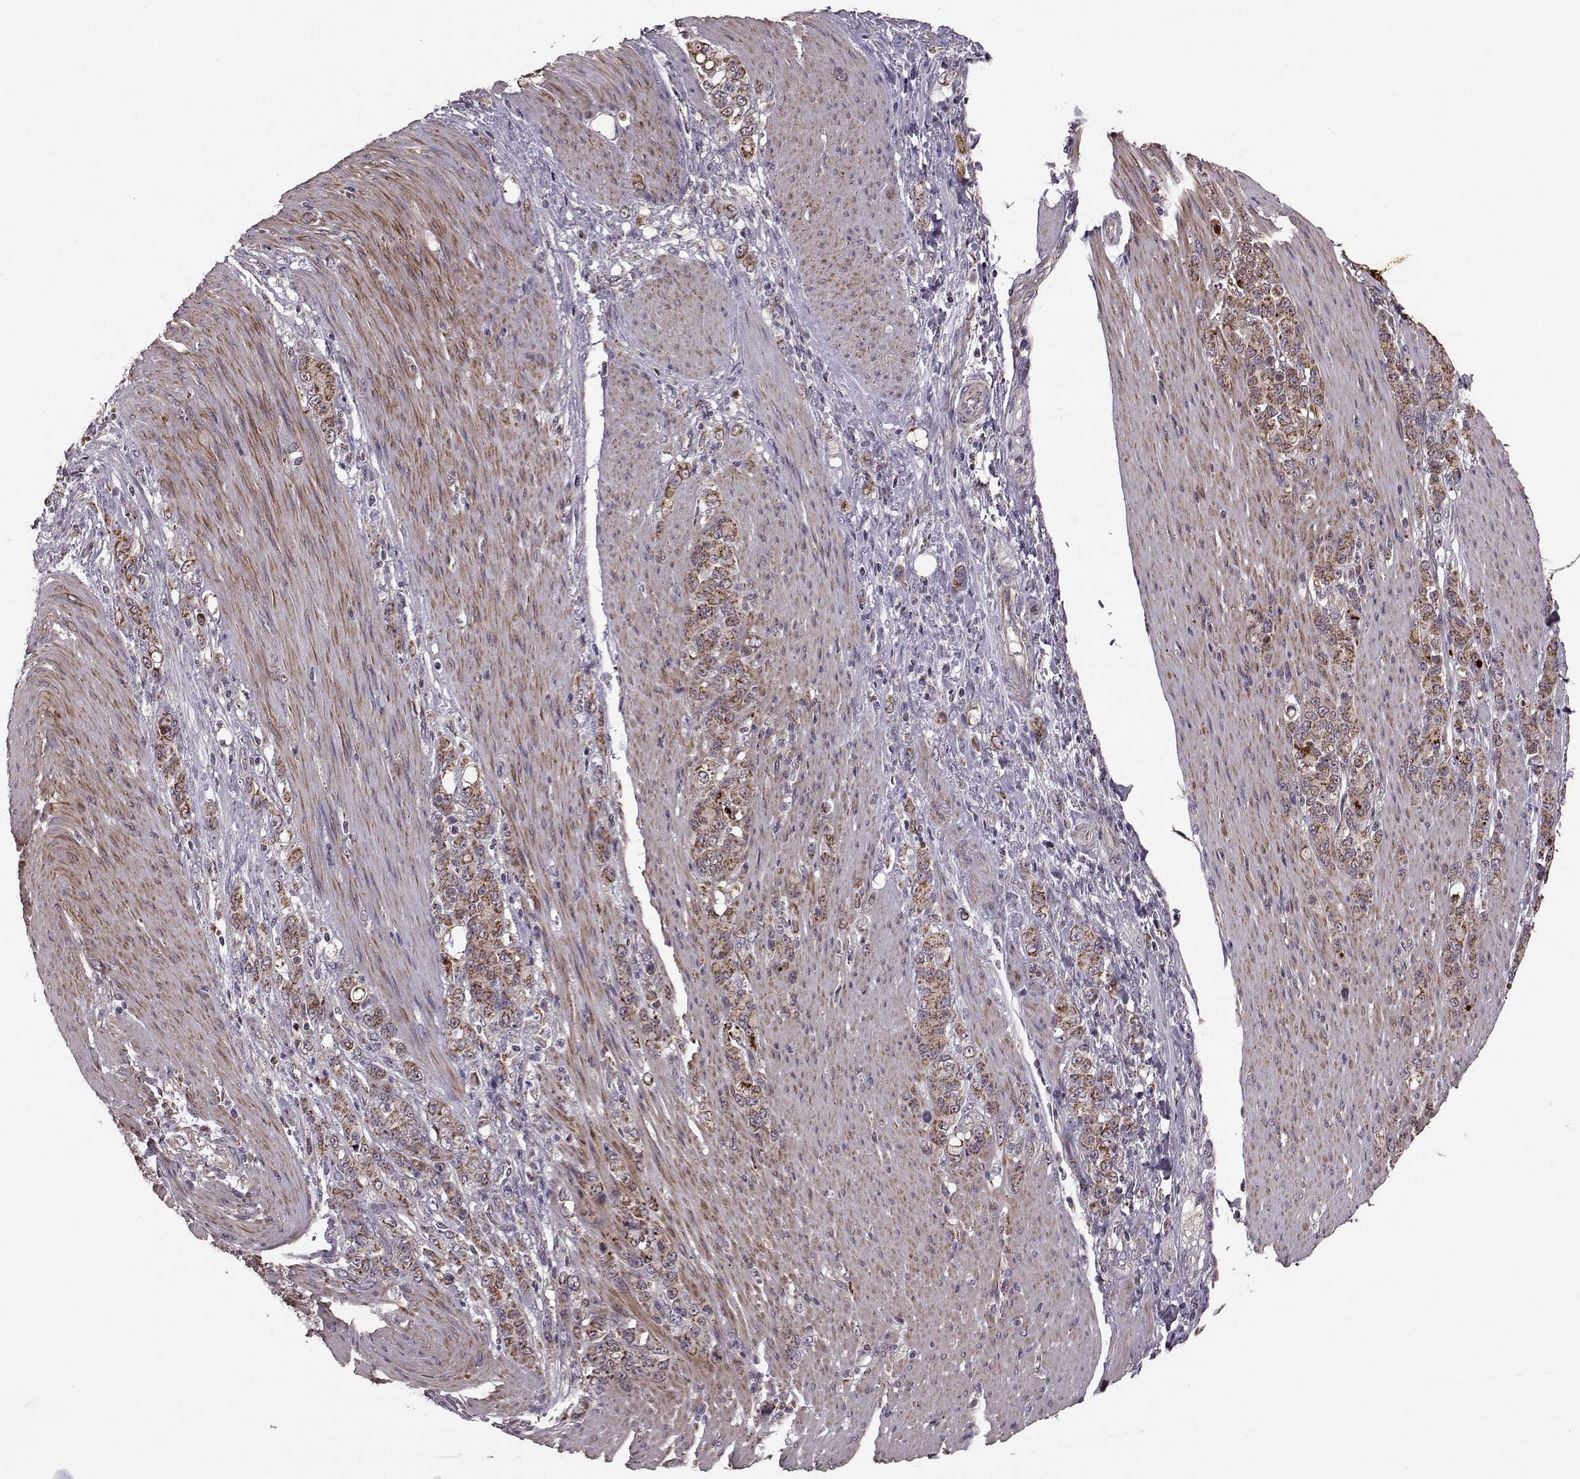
{"staining": {"intensity": "strong", "quantity": ">75%", "location": "cytoplasmic/membranous"}, "tissue": "stomach cancer", "cell_type": "Tumor cells", "image_type": "cancer", "snomed": [{"axis": "morphology", "description": "Adenocarcinoma, NOS"}, {"axis": "topography", "description": "Stomach"}], "caption": "Immunohistochemical staining of stomach cancer (adenocarcinoma) reveals high levels of strong cytoplasmic/membranous expression in about >75% of tumor cells. (Brightfield microscopy of DAB IHC at high magnification).", "gene": "PUDP", "patient": {"sex": "female", "age": 79}}